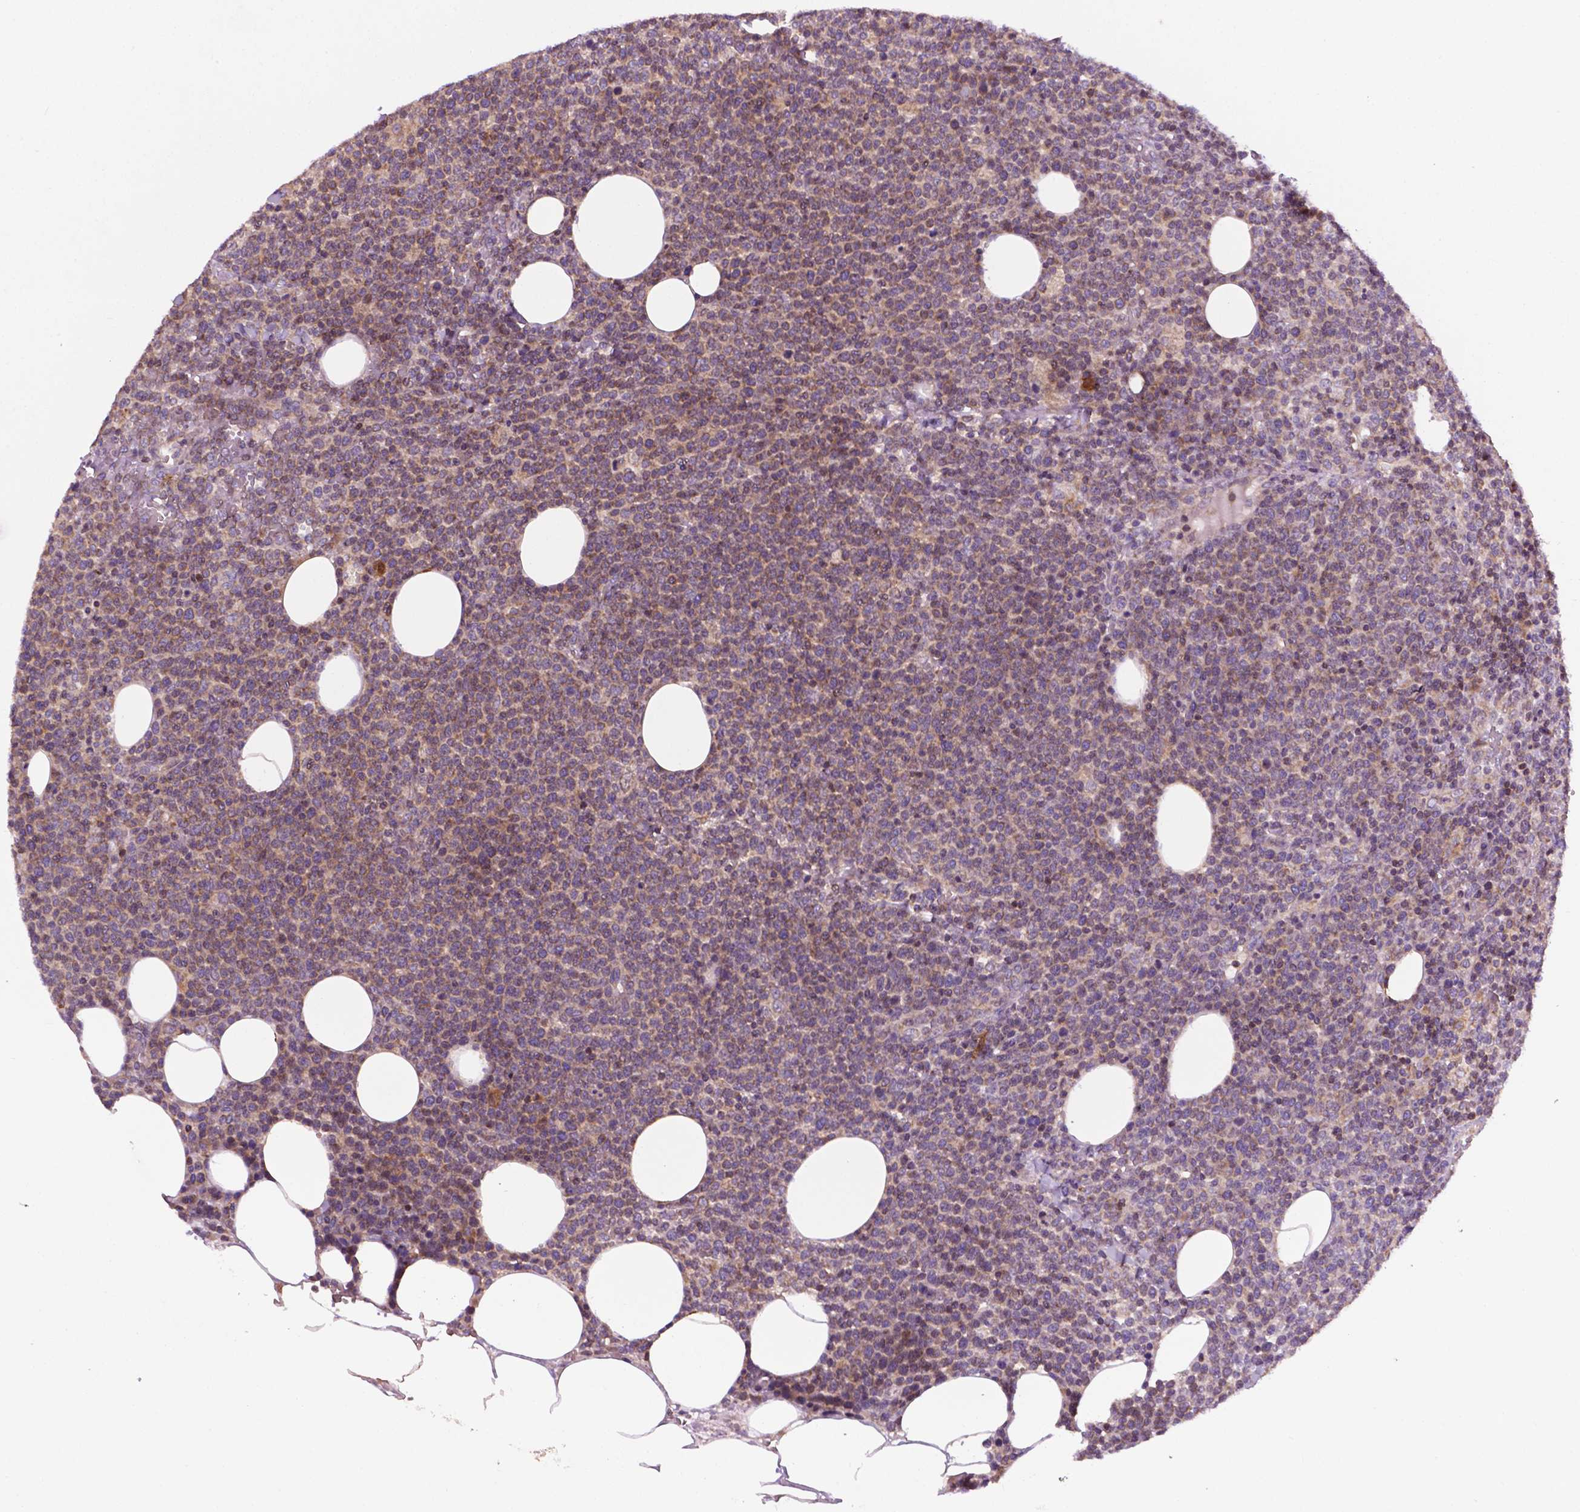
{"staining": {"intensity": "weak", "quantity": ">75%", "location": "cytoplasmic/membranous"}, "tissue": "lymphoma", "cell_type": "Tumor cells", "image_type": "cancer", "snomed": [{"axis": "morphology", "description": "Malignant lymphoma, non-Hodgkin's type, High grade"}, {"axis": "topography", "description": "Lymph node"}], "caption": "Malignant lymphoma, non-Hodgkin's type (high-grade) was stained to show a protein in brown. There is low levels of weak cytoplasmic/membranous expression in approximately >75% of tumor cells. The staining is performed using DAB (3,3'-diaminobenzidine) brown chromogen to label protein expression. The nuclei are counter-stained blue using hematoxylin.", "gene": "SPNS2", "patient": {"sex": "male", "age": 61}}